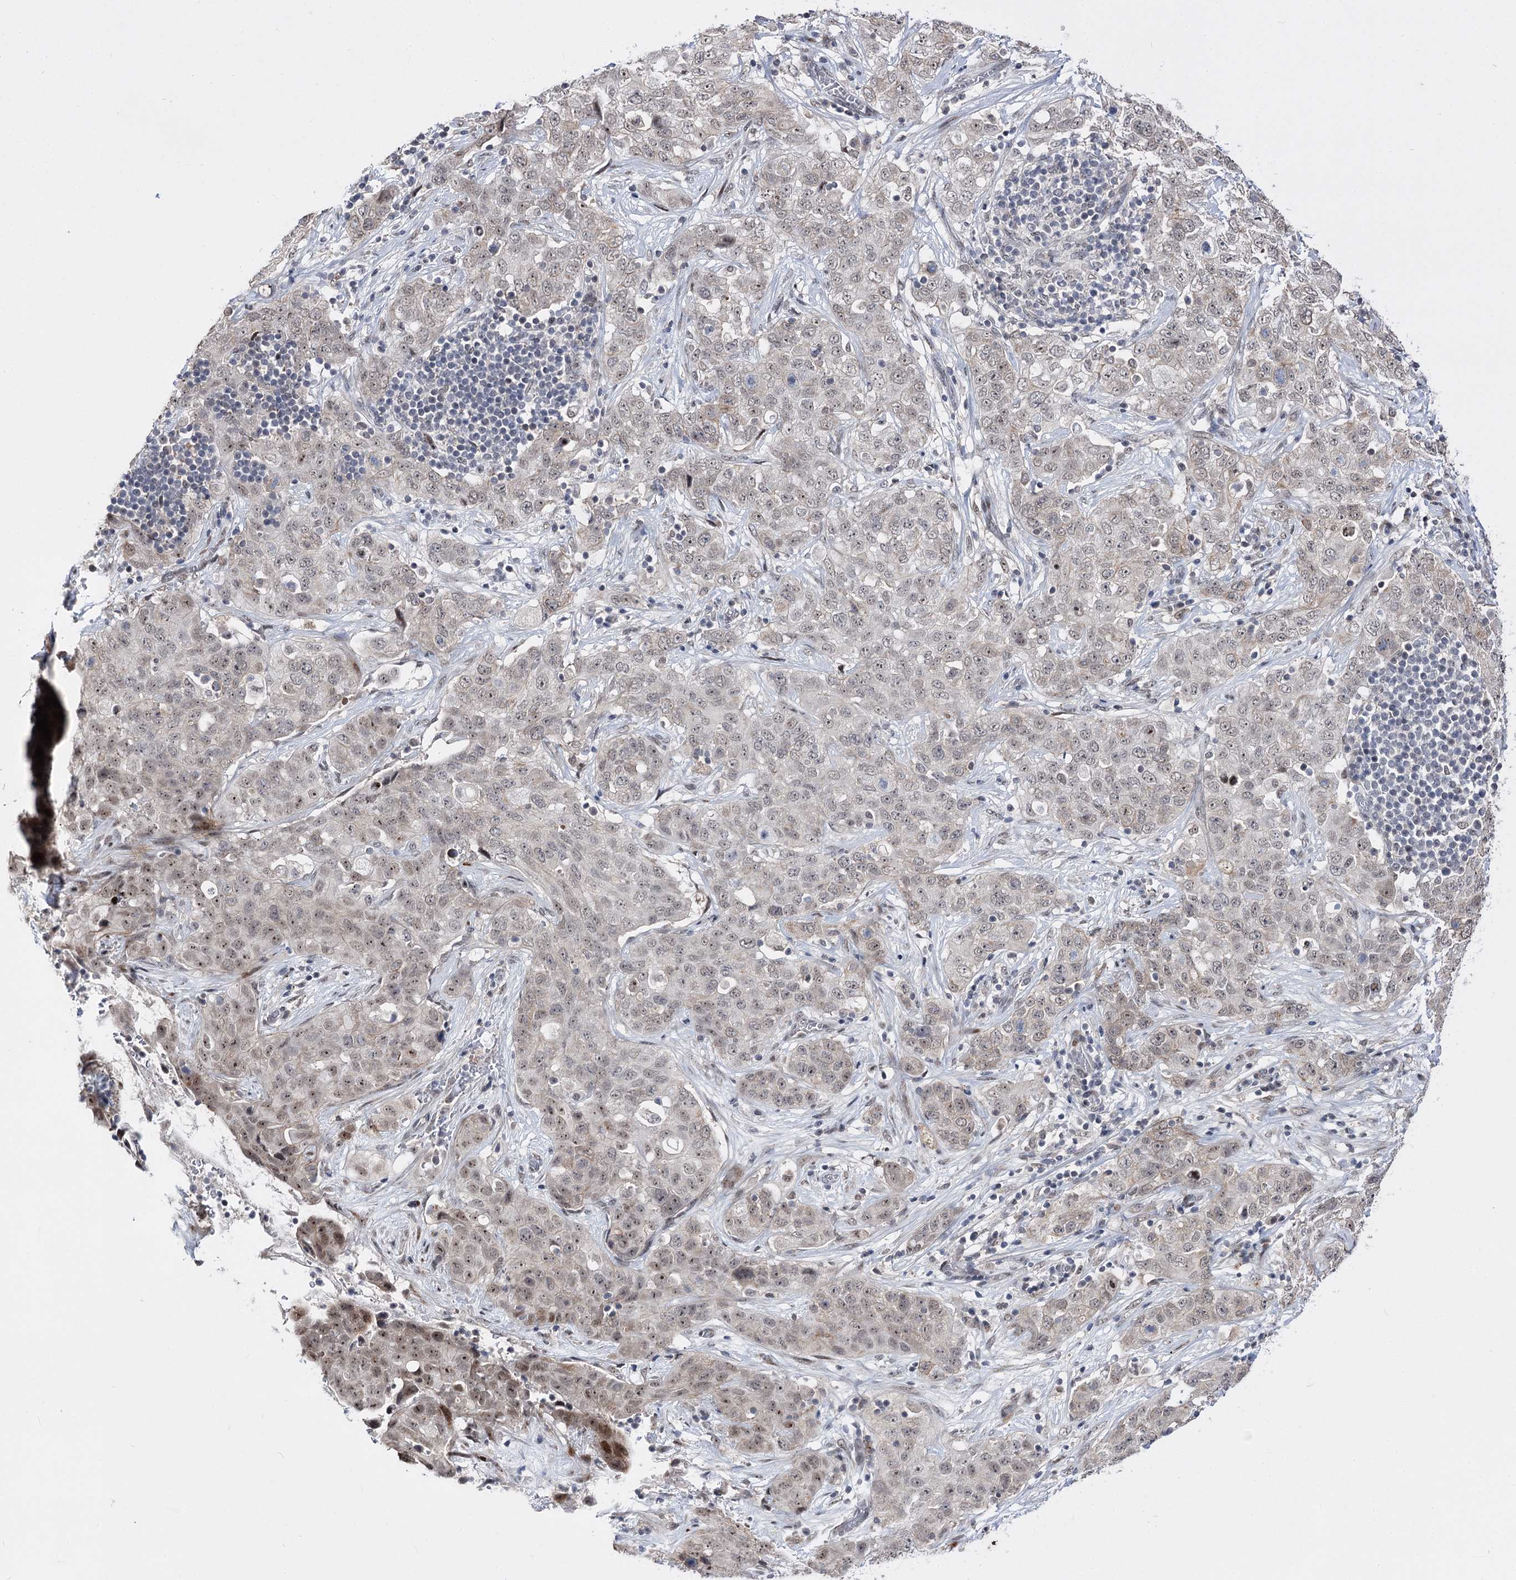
{"staining": {"intensity": "weak", "quantity": ">75%", "location": "nuclear"}, "tissue": "stomach cancer", "cell_type": "Tumor cells", "image_type": "cancer", "snomed": [{"axis": "morphology", "description": "Normal tissue, NOS"}, {"axis": "morphology", "description": "Adenocarcinoma, NOS"}, {"axis": "topography", "description": "Lymph node"}, {"axis": "topography", "description": "Stomach"}], "caption": "Immunohistochemical staining of adenocarcinoma (stomach) demonstrates low levels of weak nuclear expression in approximately >75% of tumor cells. The staining was performed using DAB (3,3'-diaminobenzidine) to visualize the protein expression in brown, while the nuclei were stained in blue with hematoxylin (Magnification: 20x).", "gene": "STOX1", "patient": {"sex": "male", "age": 48}}